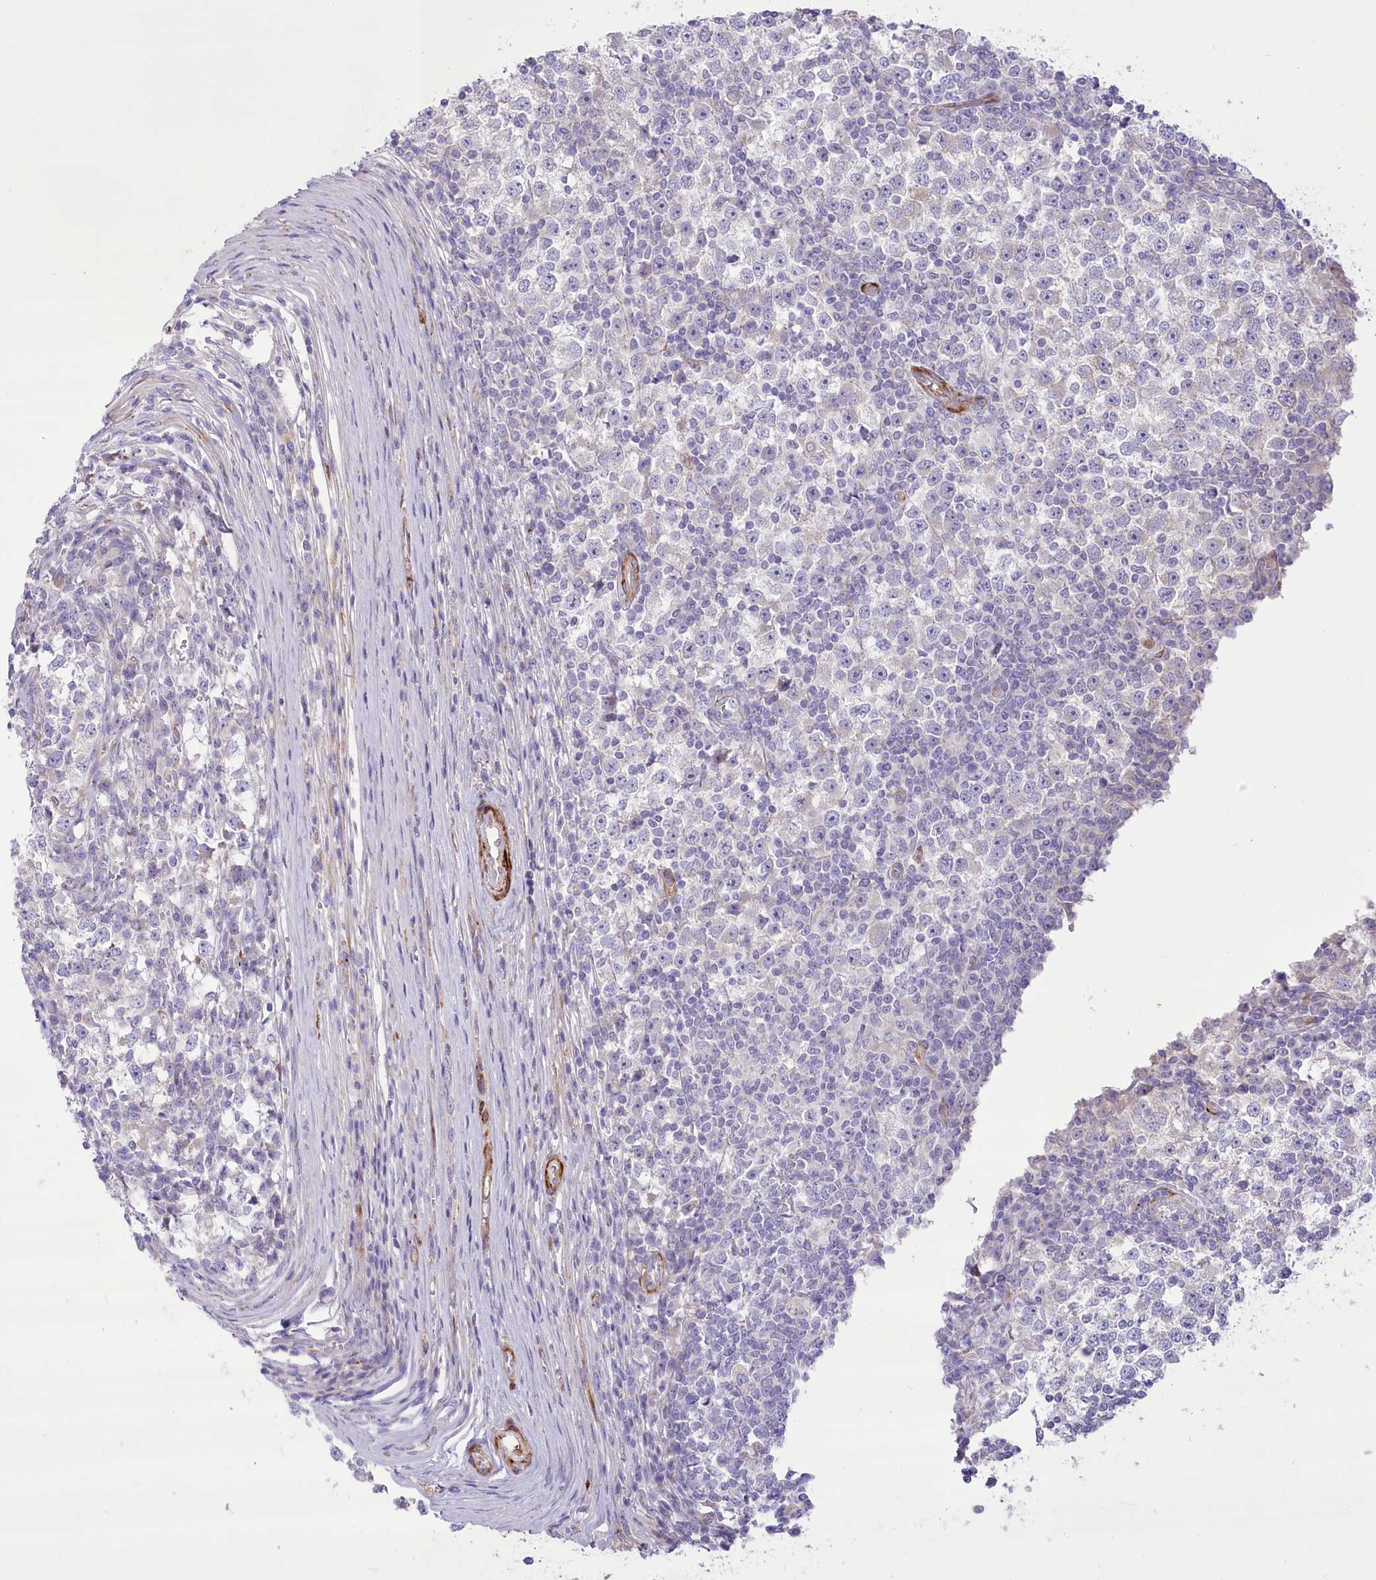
{"staining": {"intensity": "negative", "quantity": "none", "location": "none"}, "tissue": "testis cancer", "cell_type": "Tumor cells", "image_type": "cancer", "snomed": [{"axis": "morphology", "description": "Seminoma, NOS"}, {"axis": "topography", "description": "Testis"}], "caption": "Histopathology image shows no significant protein staining in tumor cells of testis cancer (seminoma).", "gene": "ANGPTL3", "patient": {"sex": "male", "age": 65}}